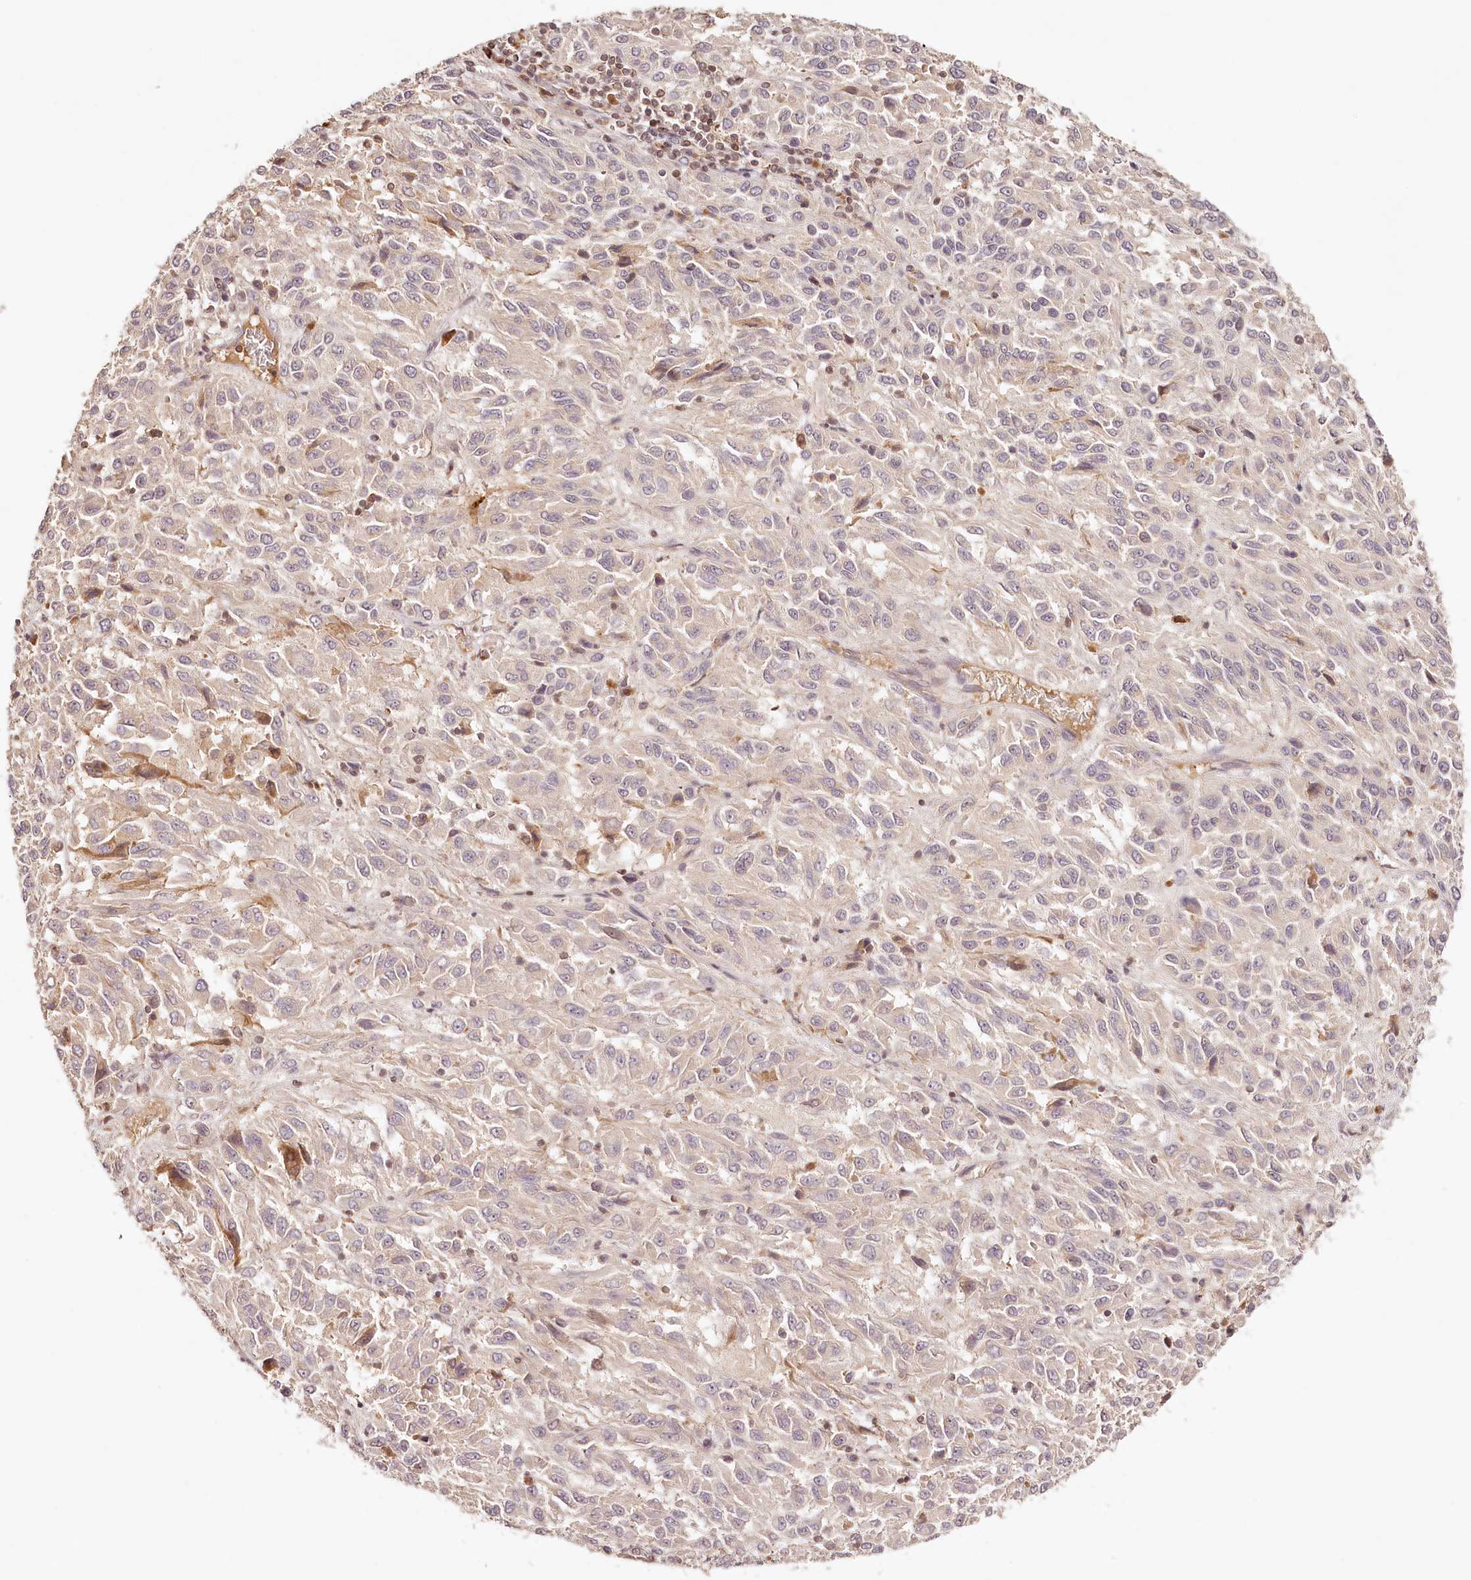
{"staining": {"intensity": "negative", "quantity": "none", "location": "none"}, "tissue": "melanoma", "cell_type": "Tumor cells", "image_type": "cancer", "snomed": [{"axis": "morphology", "description": "Malignant melanoma, Metastatic site"}, {"axis": "topography", "description": "Lung"}], "caption": "DAB (3,3'-diaminobenzidine) immunohistochemical staining of melanoma demonstrates no significant expression in tumor cells.", "gene": "SYNGR1", "patient": {"sex": "male", "age": 64}}